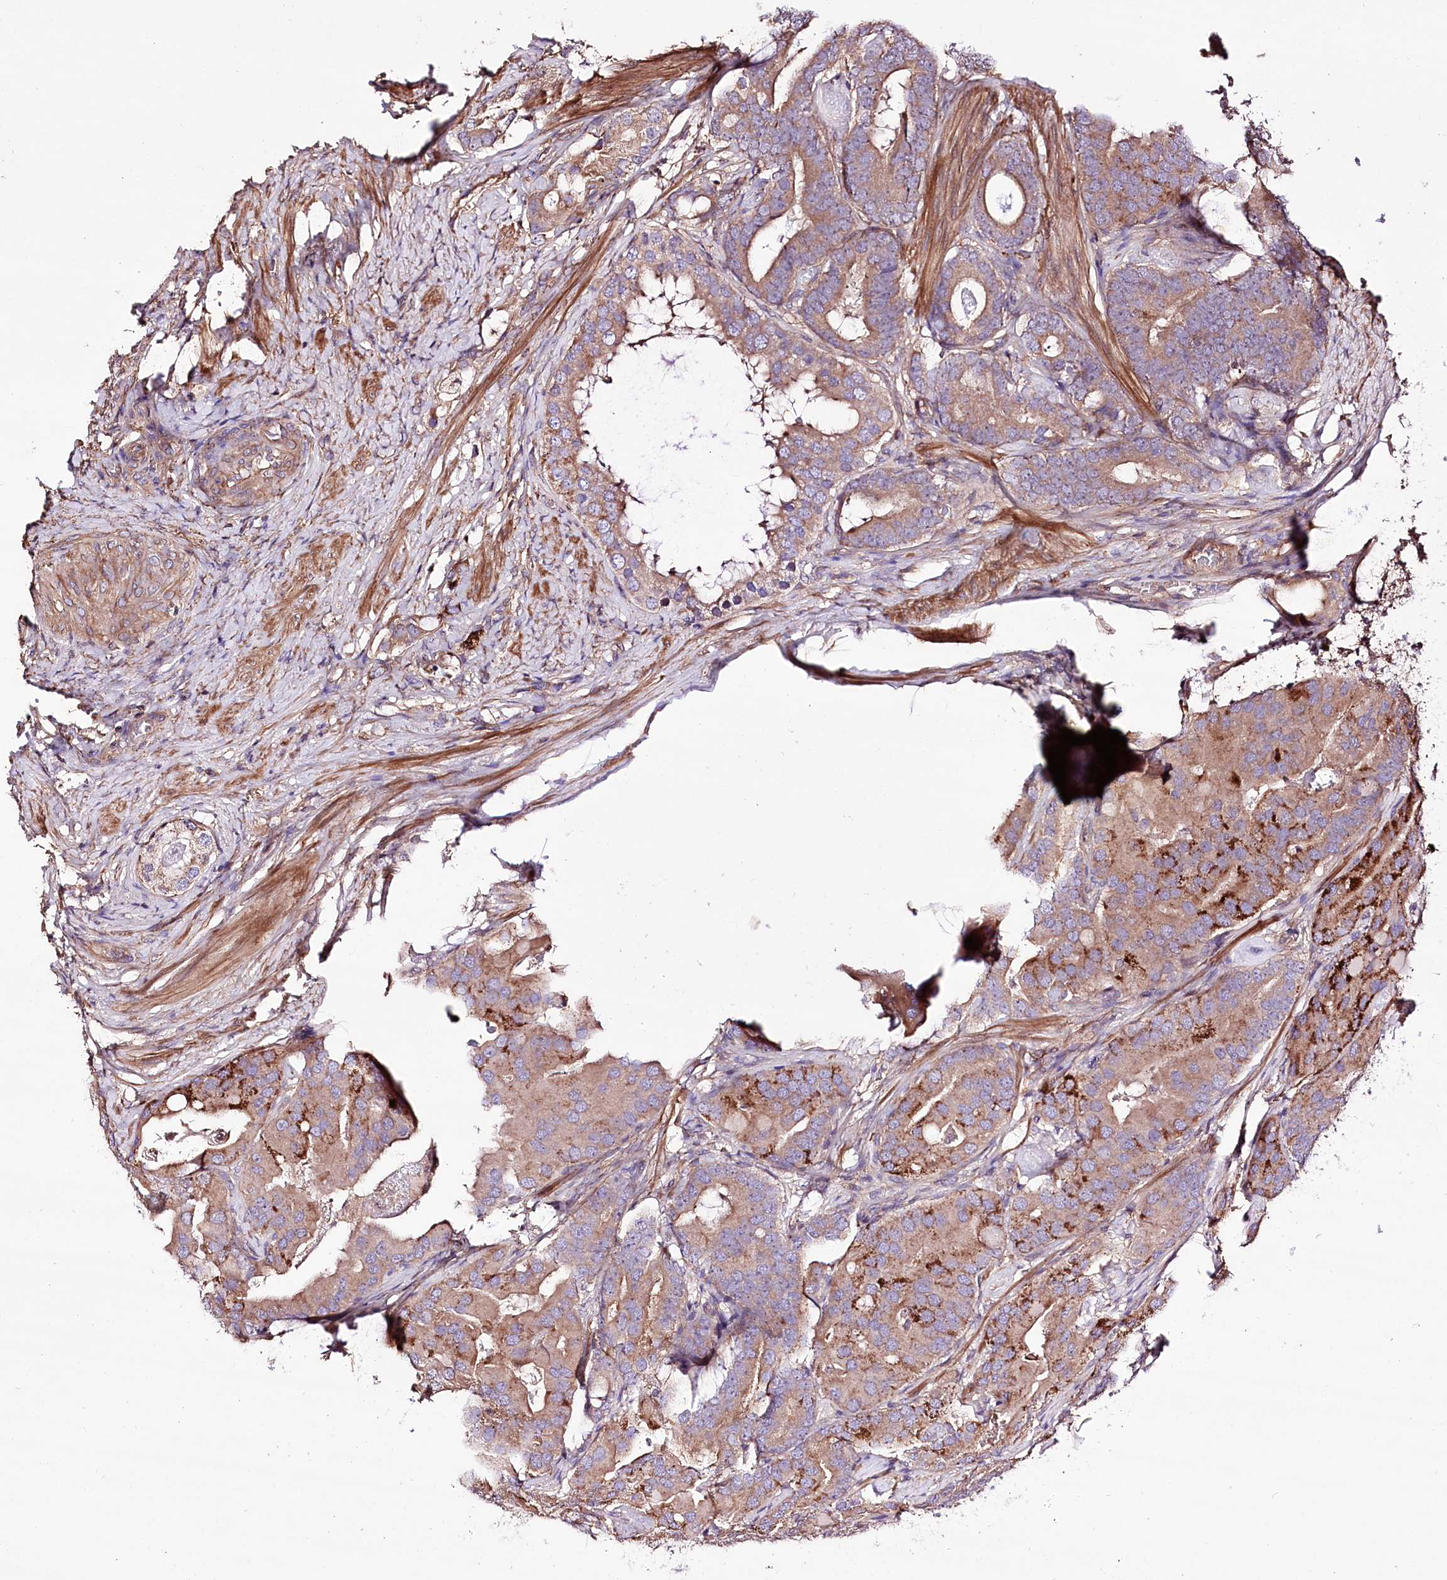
{"staining": {"intensity": "moderate", "quantity": "25%-75%", "location": "cytoplasmic/membranous"}, "tissue": "prostate cancer", "cell_type": "Tumor cells", "image_type": "cancer", "snomed": [{"axis": "morphology", "description": "Adenocarcinoma, Low grade"}, {"axis": "topography", "description": "Prostate"}], "caption": "Prostate cancer stained with a brown dye displays moderate cytoplasmic/membranous positive expression in about 25%-75% of tumor cells.", "gene": "WWC1", "patient": {"sex": "male", "age": 71}}